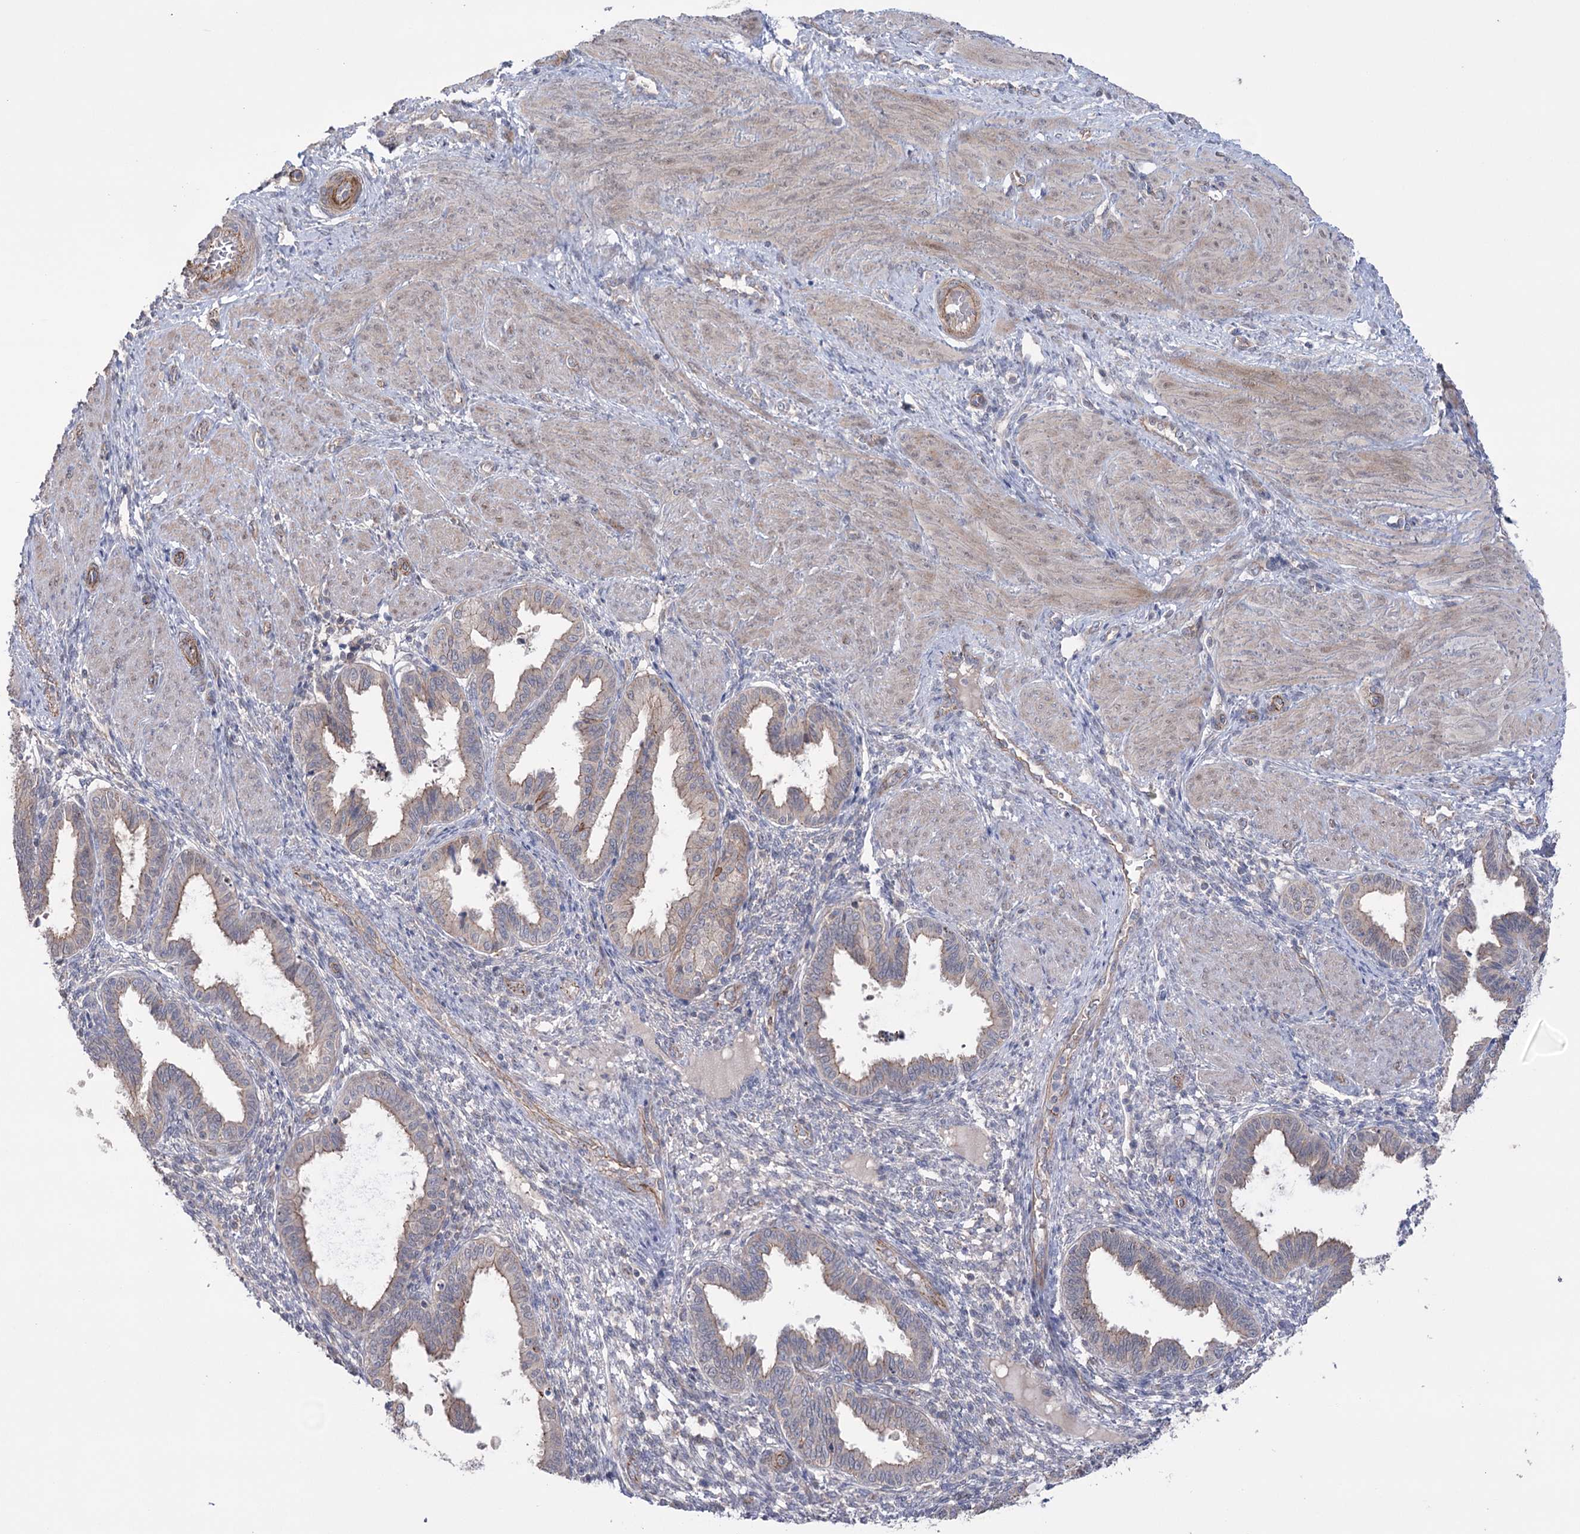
{"staining": {"intensity": "negative", "quantity": "none", "location": "none"}, "tissue": "endometrium", "cell_type": "Cells in endometrial stroma", "image_type": "normal", "snomed": [{"axis": "morphology", "description": "Normal tissue, NOS"}, {"axis": "topography", "description": "Endometrium"}], "caption": "A high-resolution micrograph shows IHC staining of unremarkable endometrium, which reveals no significant staining in cells in endometrial stroma. (Brightfield microscopy of DAB (3,3'-diaminobenzidine) IHC at high magnification).", "gene": "TRIM71", "patient": {"sex": "female", "age": 33}}